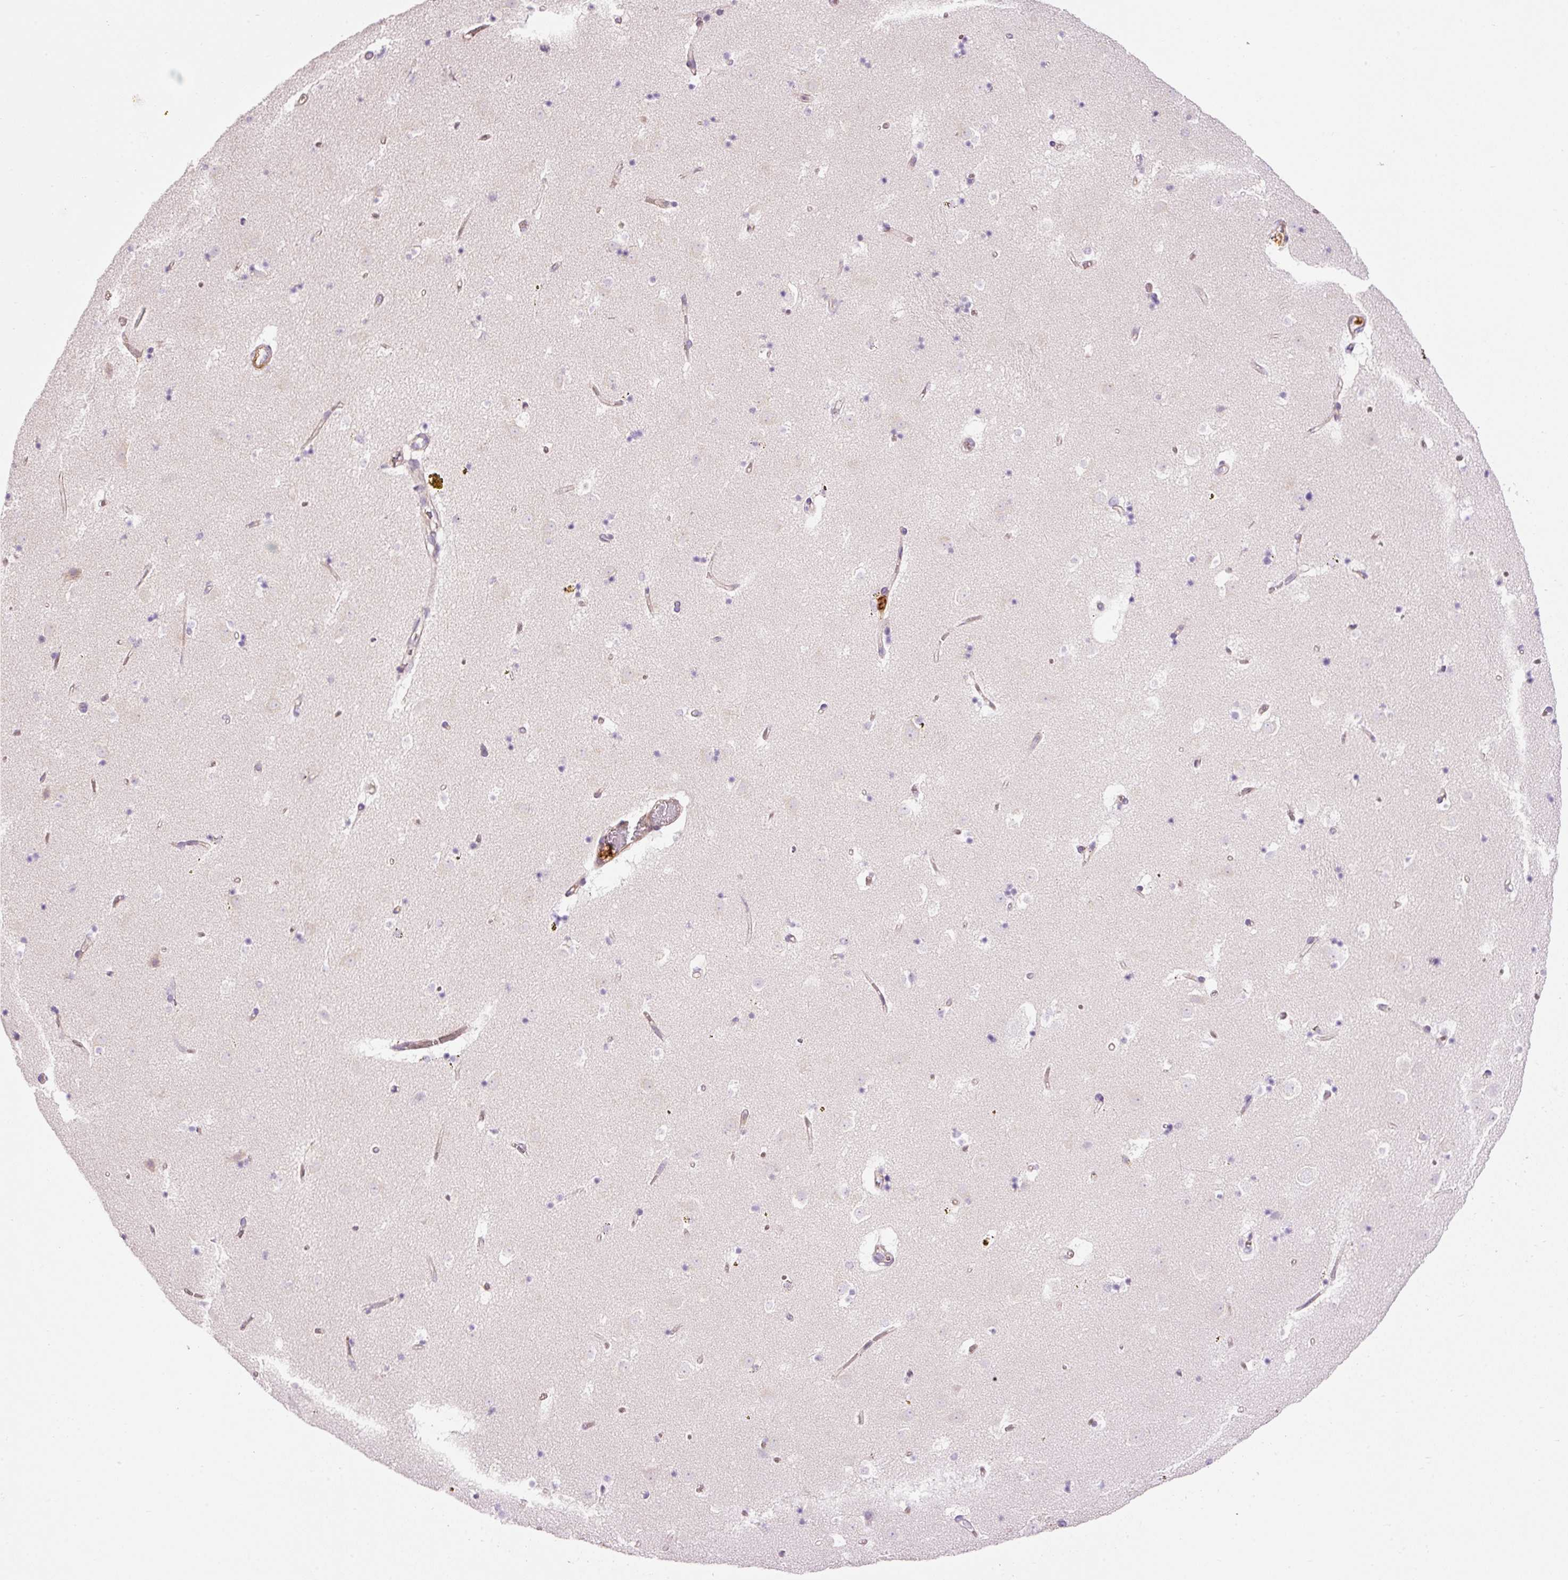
{"staining": {"intensity": "negative", "quantity": "none", "location": "none"}, "tissue": "caudate", "cell_type": "Glial cells", "image_type": "normal", "snomed": [{"axis": "morphology", "description": "Normal tissue, NOS"}, {"axis": "topography", "description": "Lateral ventricle wall"}], "caption": "The micrograph exhibits no significant staining in glial cells of caudate. (Brightfield microscopy of DAB (3,3'-diaminobenzidine) IHC at high magnification).", "gene": "MAP3K3", "patient": {"sex": "male", "age": 58}}